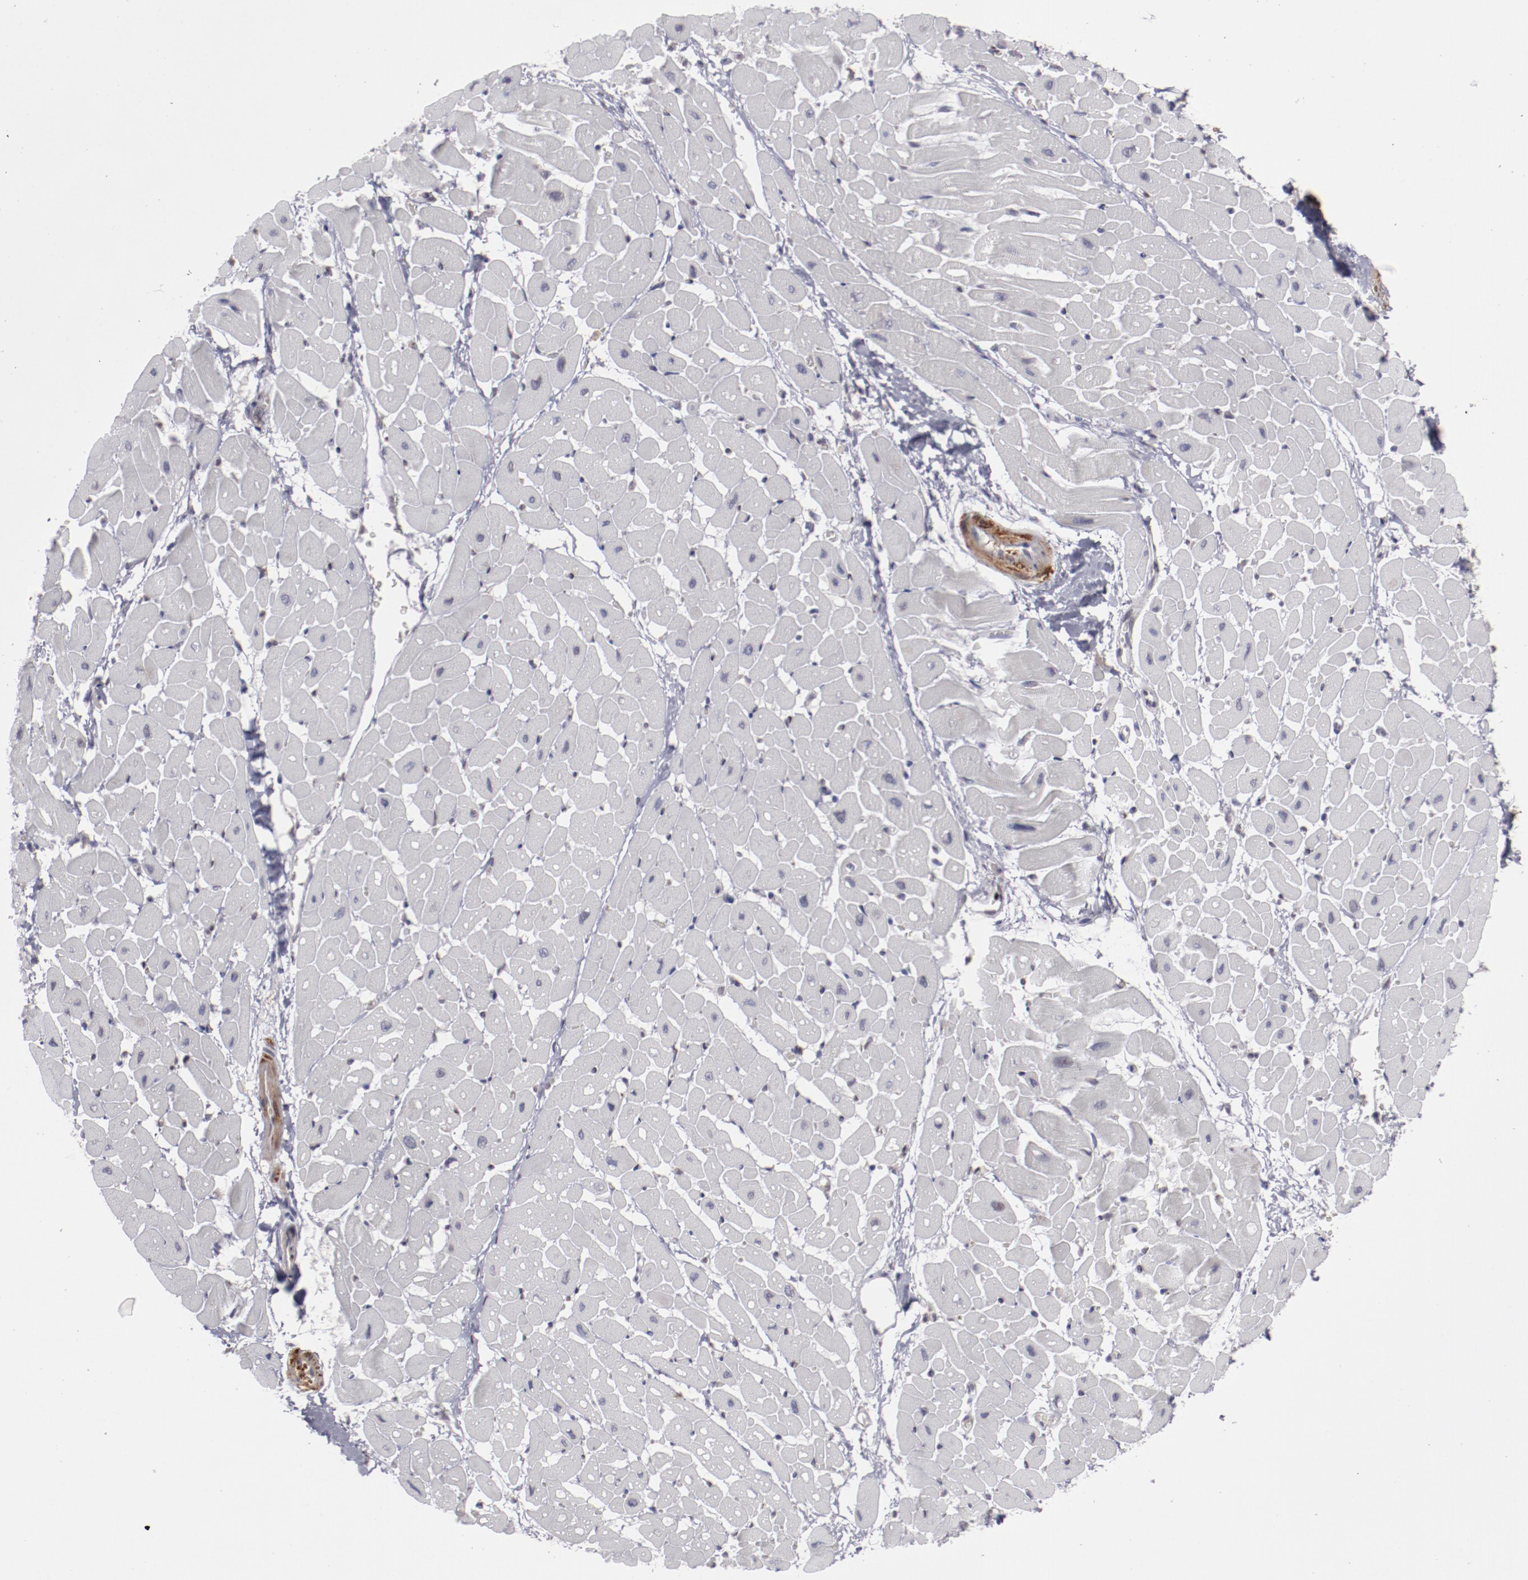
{"staining": {"intensity": "negative", "quantity": "none", "location": "none"}, "tissue": "heart muscle", "cell_type": "Cardiomyocytes", "image_type": "normal", "snomed": [{"axis": "morphology", "description": "Normal tissue, NOS"}, {"axis": "topography", "description": "Heart"}], "caption": "Immunohistochemistry image of unremarkable heart muscle: human heart muscle stained with DAB shows no significant protein expression in cardiomyocytes.", "gene": "LEF1", "patient": {"sex": "male", "age": 45}}